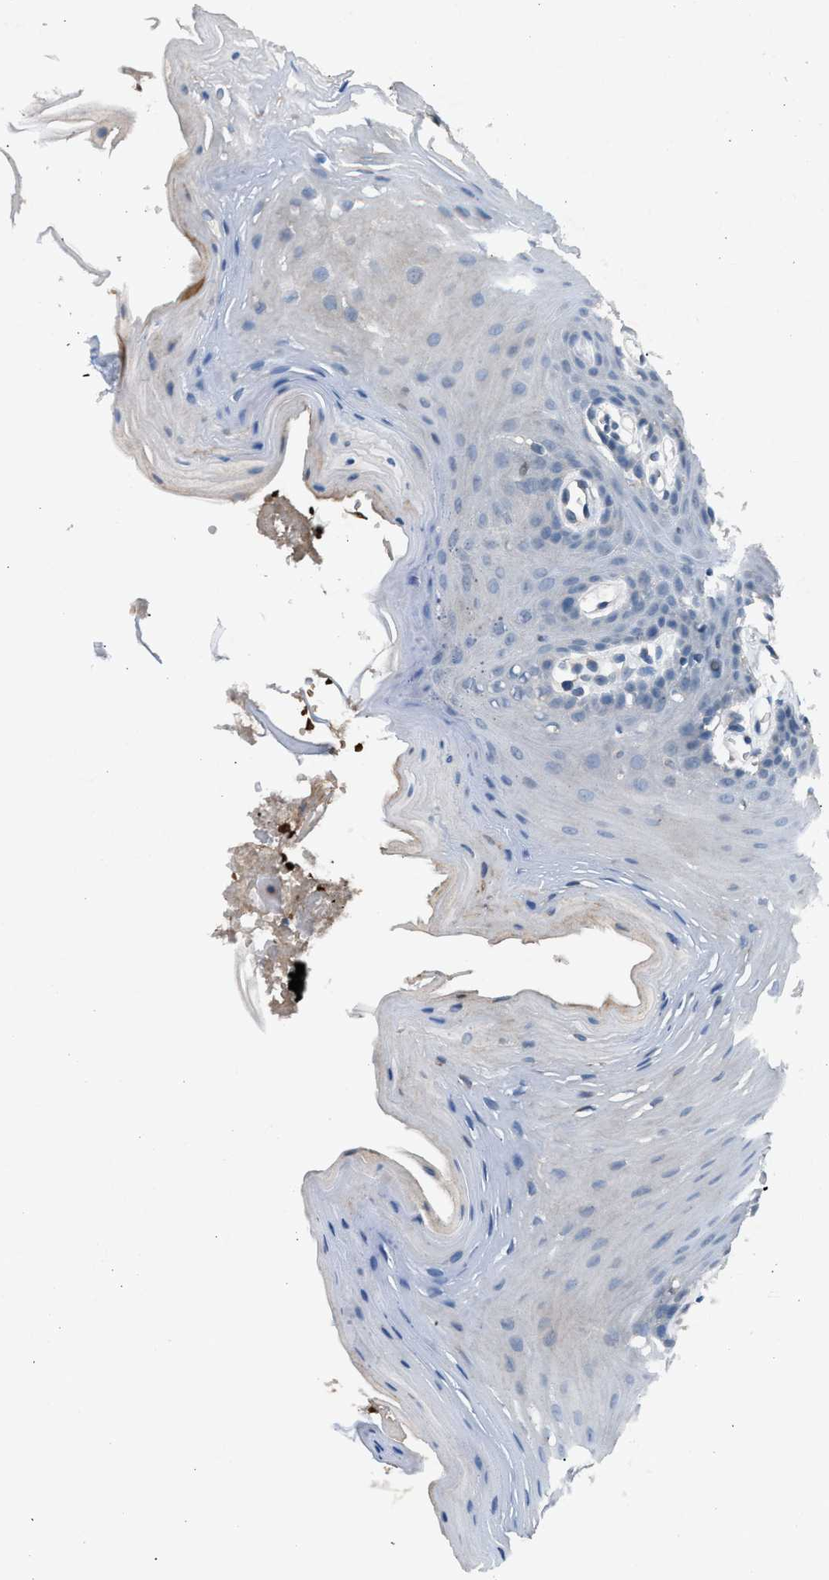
{"staining": {"intensity": "negative", "quantity": "none", "location": "none"}, "tissue": "oral mucosa", "cell_type": "Squamous epithelial cells", "image_type": "normal", "snomed": [{"axis": "morphology", "description": "Normal tissue, NOS"}, {"axis": "morphology", "description": "Squamous cell carcinoma, NOS"}, {"axis": "topography", "description": "Oral tissue"}, {"axis": "topography", "description": "Head-Neck"}], "caption": "Image shows no significant protein expression in squamous epithelial cells of unremarkable oral mucosa.", "gene": "CFAP77", "patient": {"sex": "male", "age": 71}}